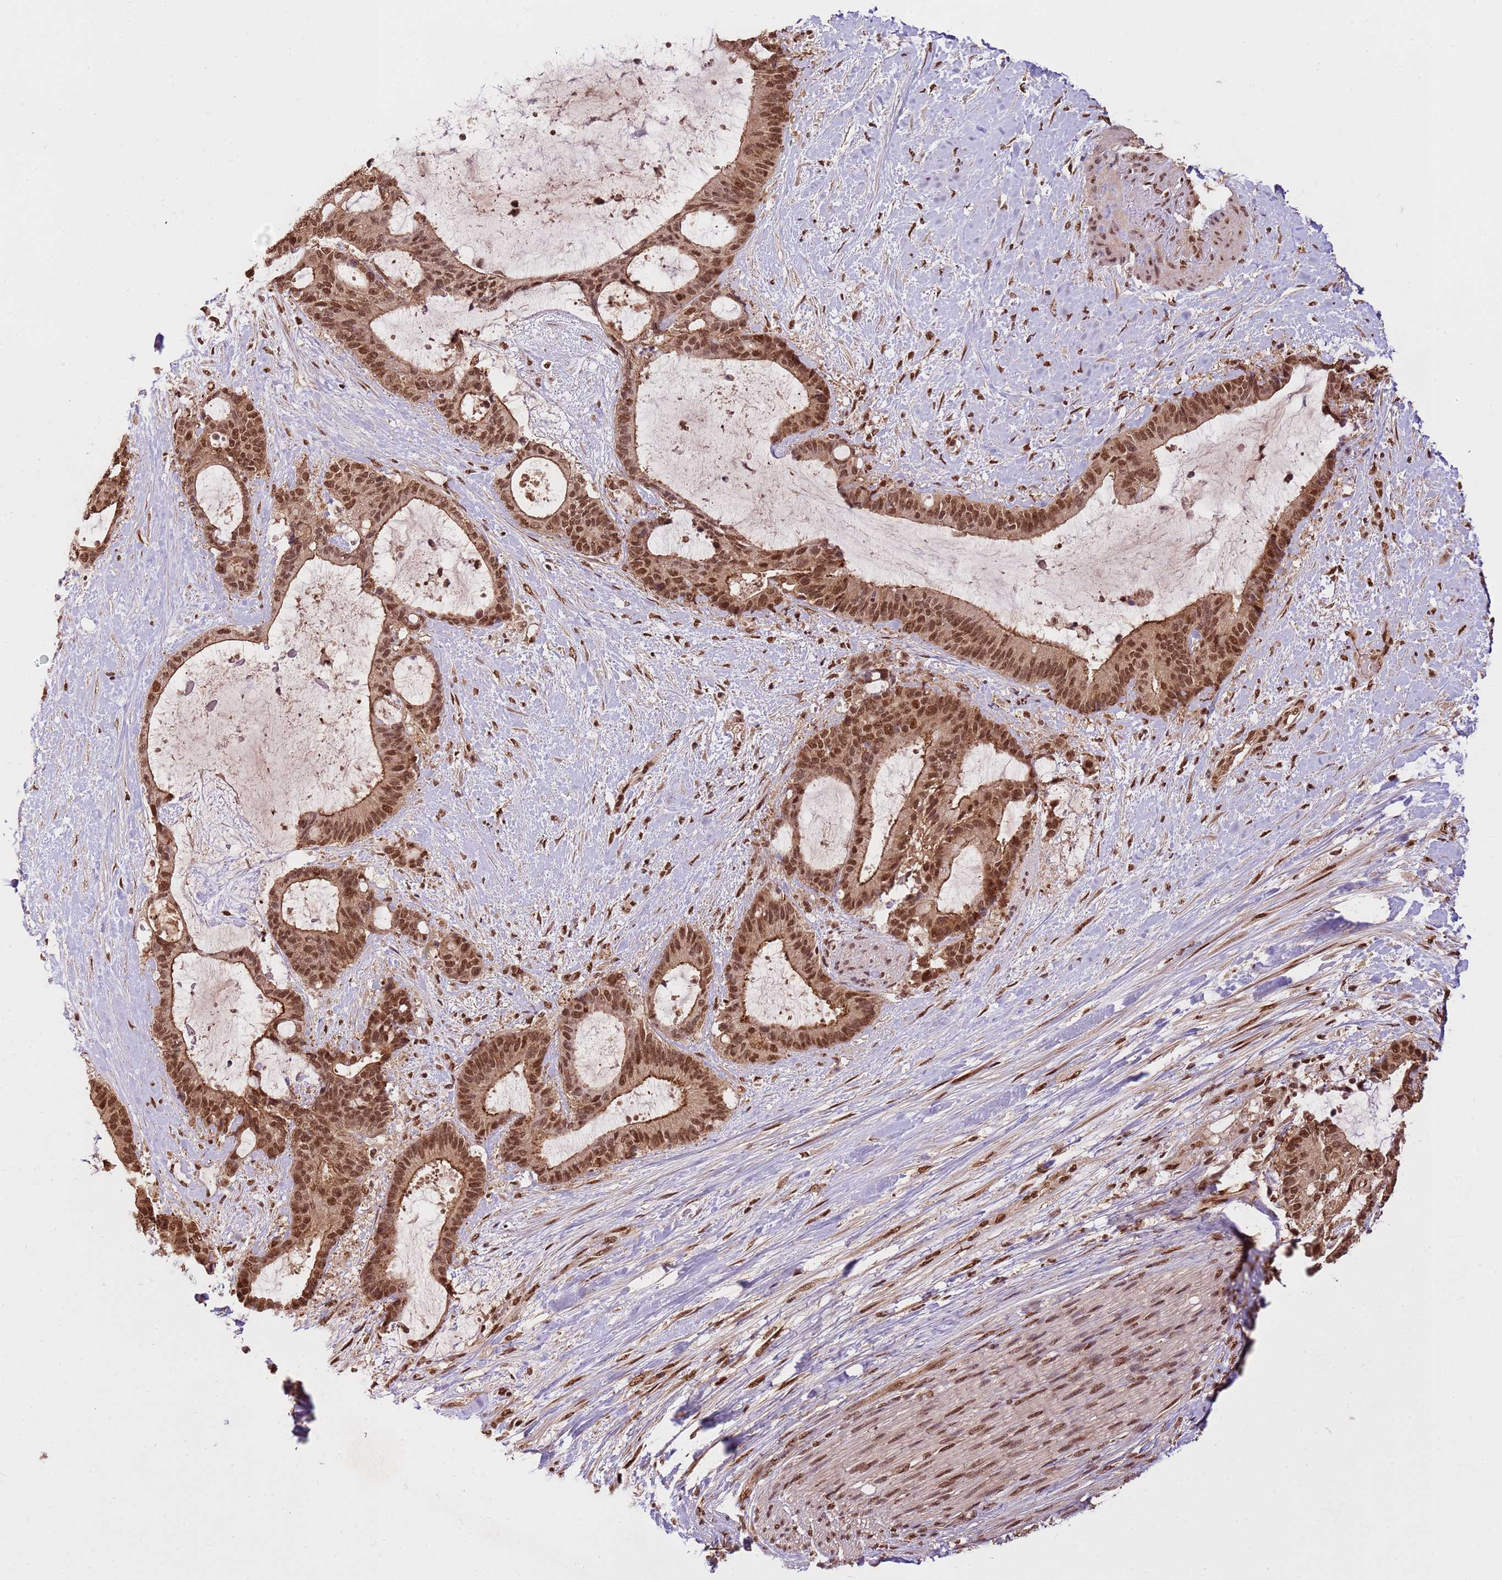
{"staining": {"intensity": "moderate", "quantity": ">75%", "location": "cytoplasmic/membranous,nuclear"}, "tissue": "liver cancer", "cell_type": "Tumor cells", "image_type": "cancer", "snomed": [{"axis": "morphology", "description": "Normal tissue, NOS"}, {"axis": "morphology", "description": "Cholangiocarcinoma"}, {"axis": "topography", "description": "Liver"}, {"axis": "topography", "description": "Peripheral nerve tissue"}], "caption": "Protein staining displays moderate cytoplasmic/membranous and nuclear positivity in about >75% of tumor cells in liver cancer. The protein of interest is shown in brown color, while the nuclei are stained blue.", "gene": "ZBTB12", "patient": {"sex": "female", "age": 73}}